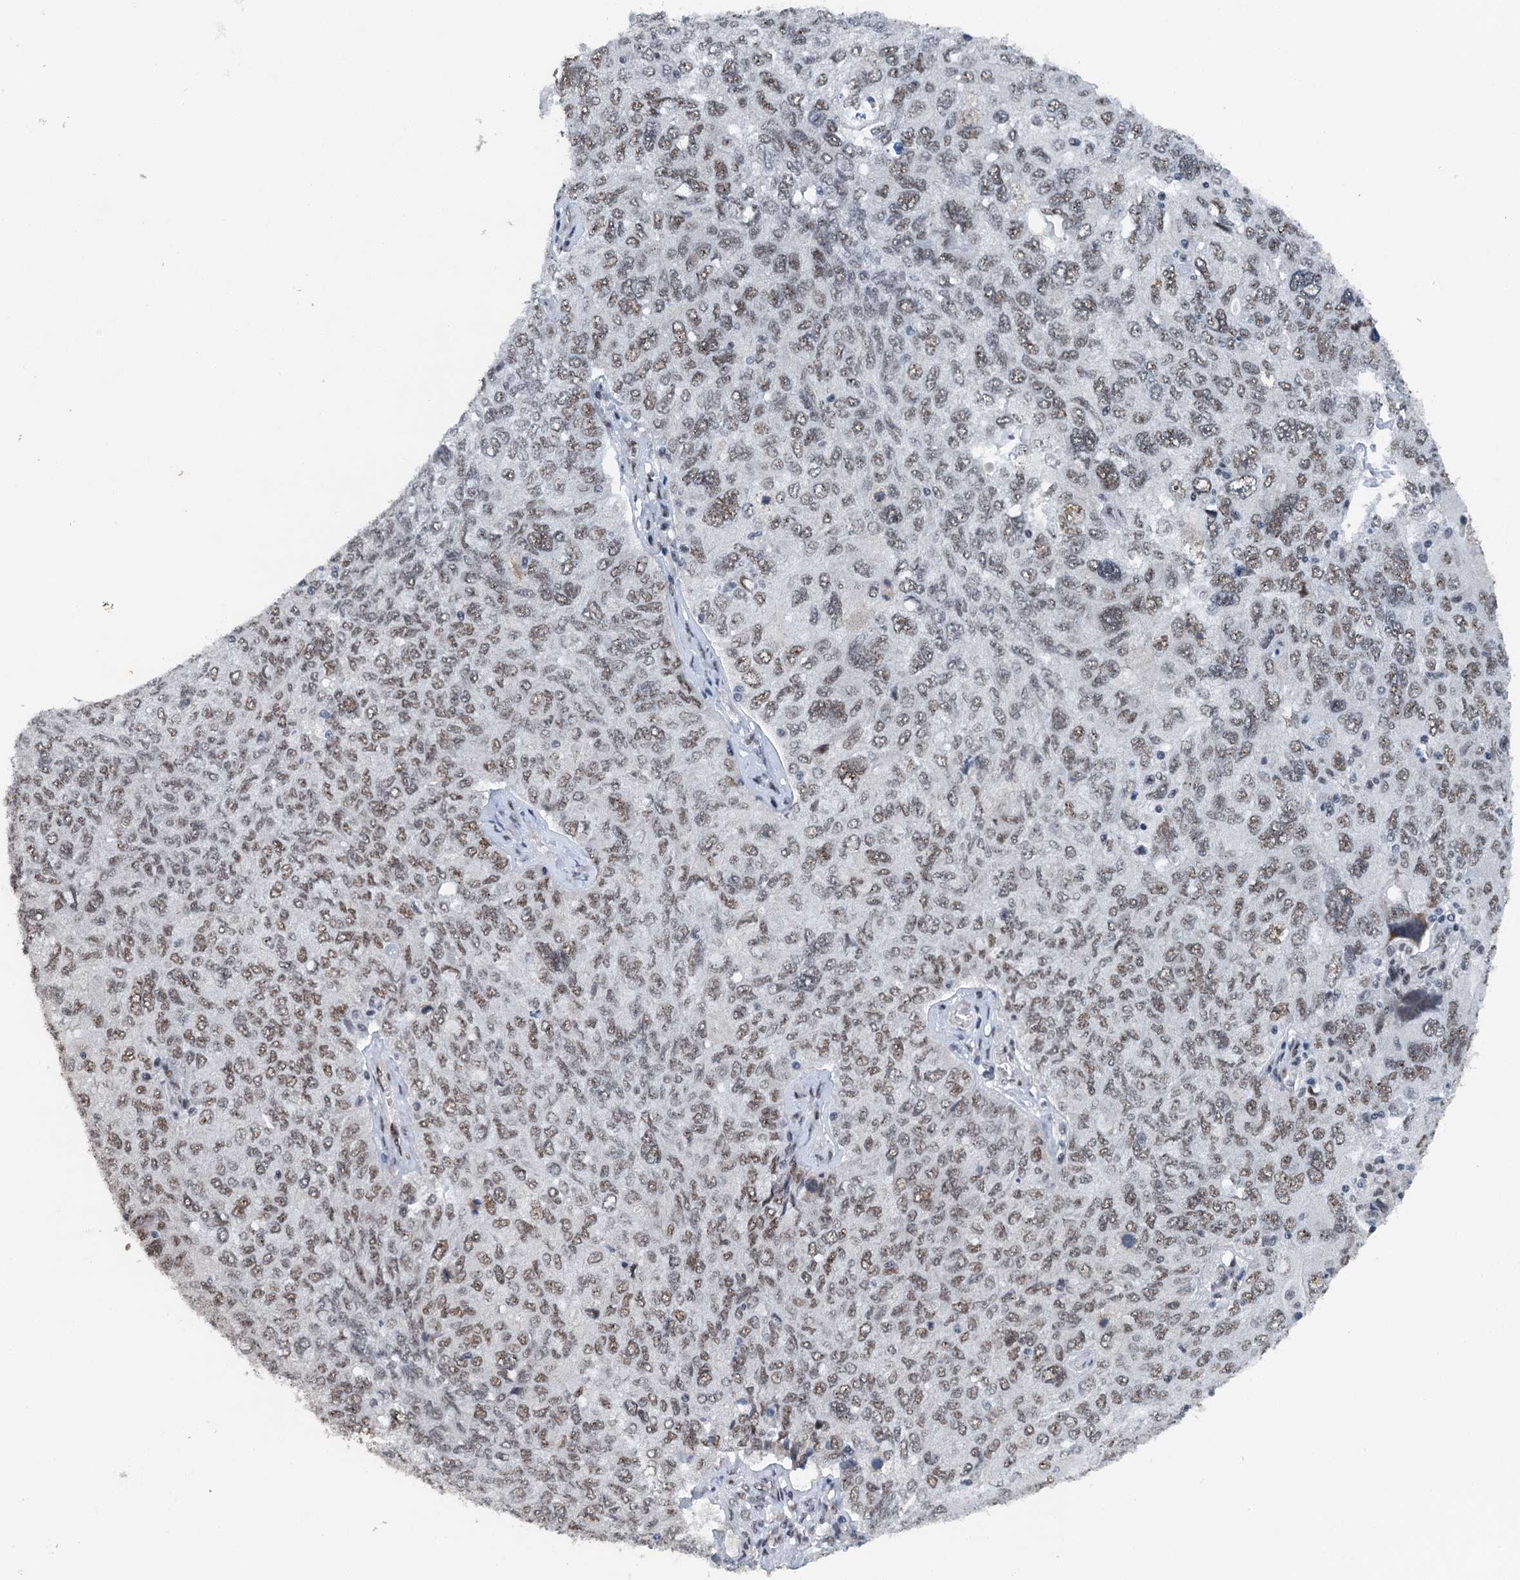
{"staining": {"intensity": "moderate", "quantity": ">75%", "location": "nuclear"}, "tissue": "ovarian cancer", "cell_type": "Tumor cells", "image_type": "cancer", "snomed": [{"axis": "morphology", "description": "Carcinoma, endometroid"}, {"axis": "topography", "description": "Ovary"}], "caption": "Approximately >75% of tumor cells in human ovarian cancer display moderate nuclear protein expression as visualized by brown immunohistochemical staining.", "gene": "MTA3", "patient": {"sex": "female", "age": 62}}